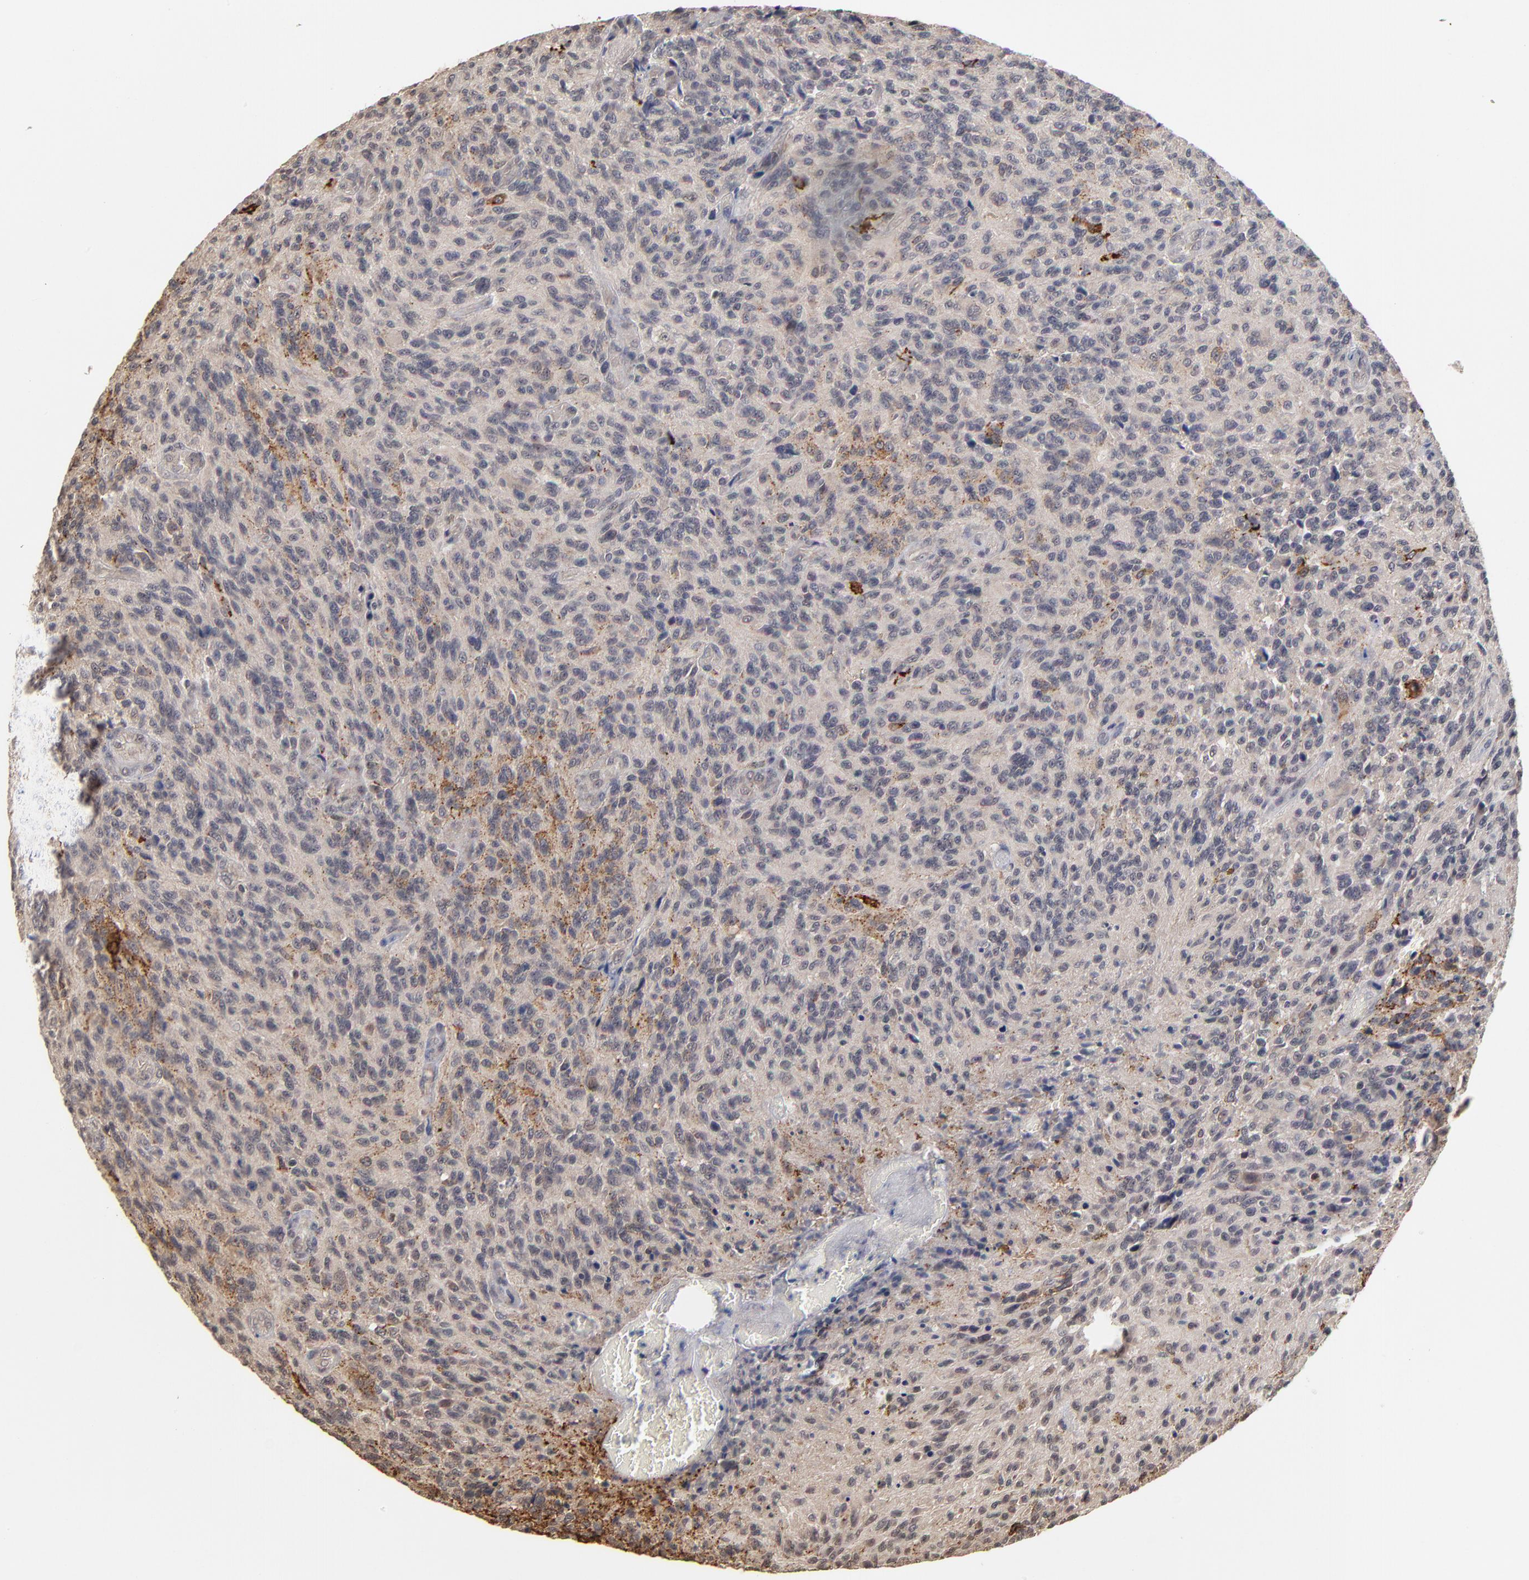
{"staining": {"intensity": "strong", "quantity": "25%-75%", "location": "cytoplasmic/membranous"}, "tissue": "glioma", "cell_type": "Tumor cells", "image_type": "cancer", "snomed": [{"axis": "morphology", "description": "Normal tissue, NOS"}, {"axis": "morphology", "description": "Glioma, malignant, High grade"}, {"axis": "topography", "description": "Cerebral cortex"}], "caption": "This image reveals IHC staining of malignant glioma (high-grade), with high strong cytoplasmic/membranous staining in approximately 25%-75% of tumor cells.", "gene": "ASB8", "patient": {"sex": "male", "age": 56}}